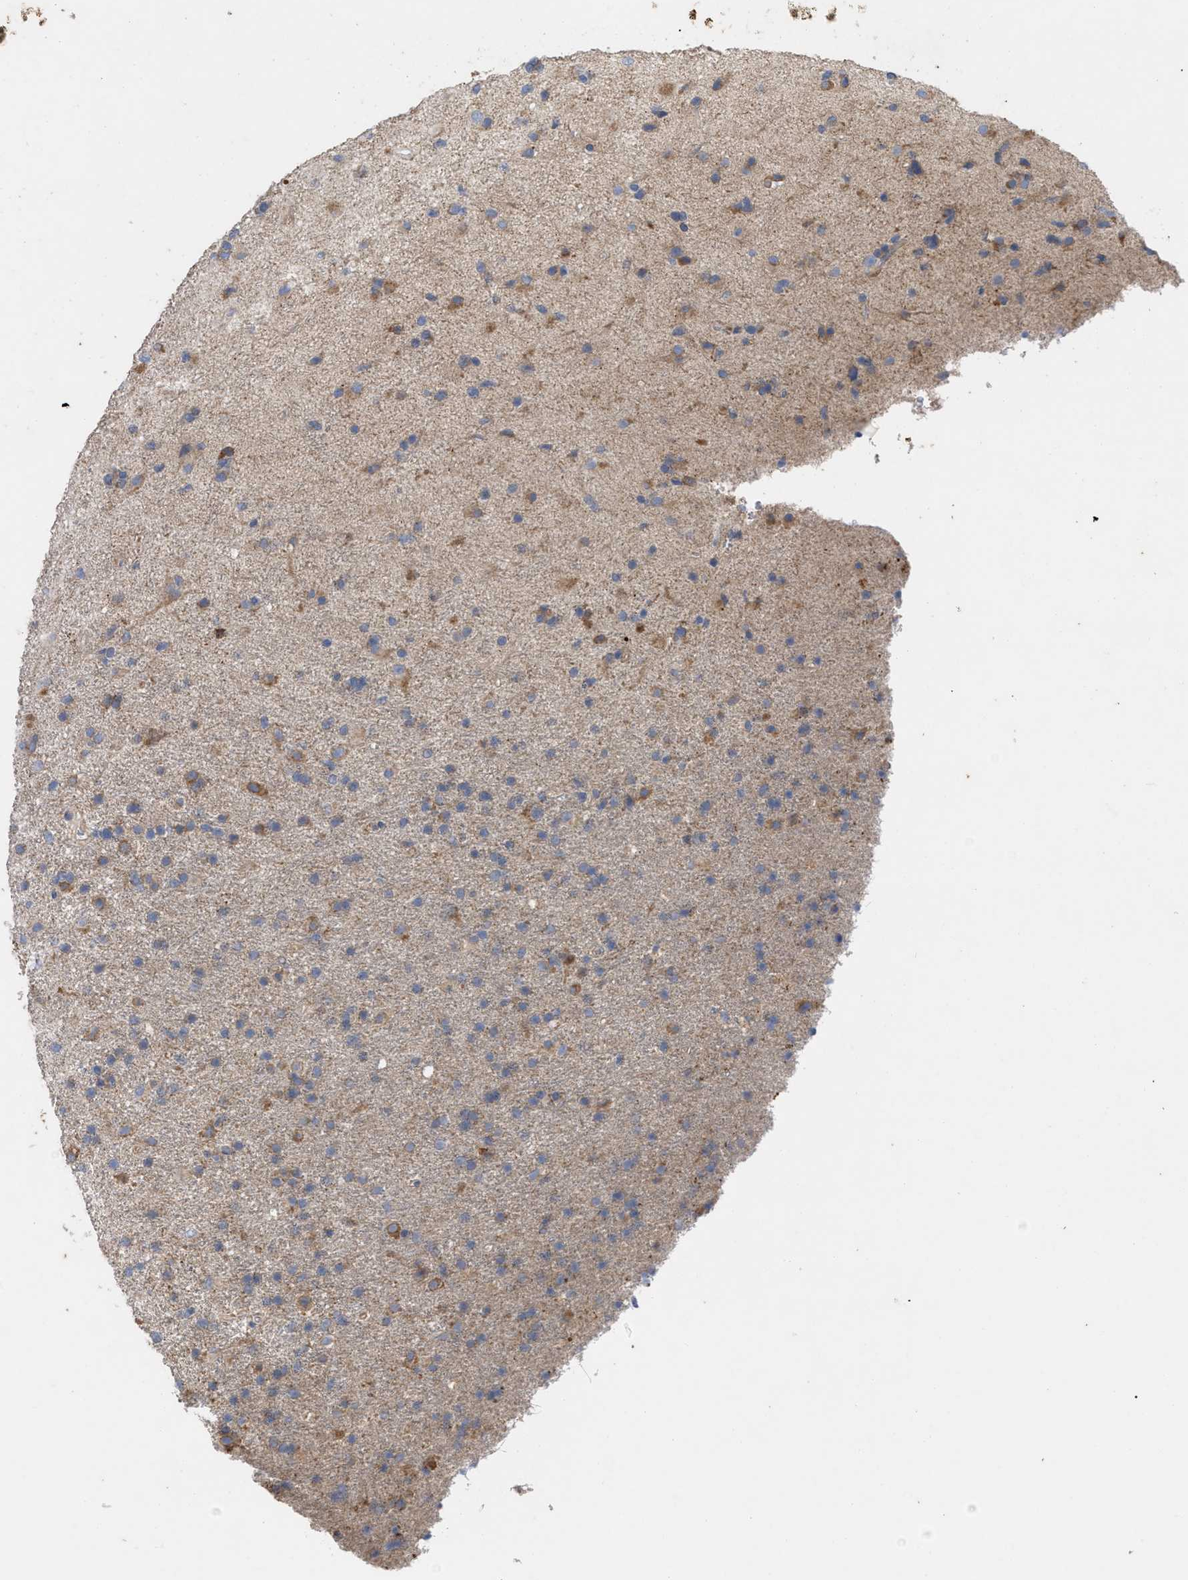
{"staining": {"intensity": "moderate", "quantity": "25%-75%", "location": "cytoplasmic/membranous"}, "tissue": "glioma", "cell_type": "Tumor cells", "image_type": "cancer", "snomed": [{"axis": "morphology", "description": "Glioma, malignant, Low grade"}, {"axis": "topography", "description": "Brain"}], "caption": "Immunohistochemistry micrograph of neoplastic tissue: malignant low-grade glioma stained using immunohistochemistry (IHC) demonstrates medium levels of moderate protein expression localized specifically in the cytoplasmic/membranous of tumor cells, appearing as a cytoplasmic/membranous brown color.", "gene": "VIP", "patient": {"sex": "male", "age": 65}}